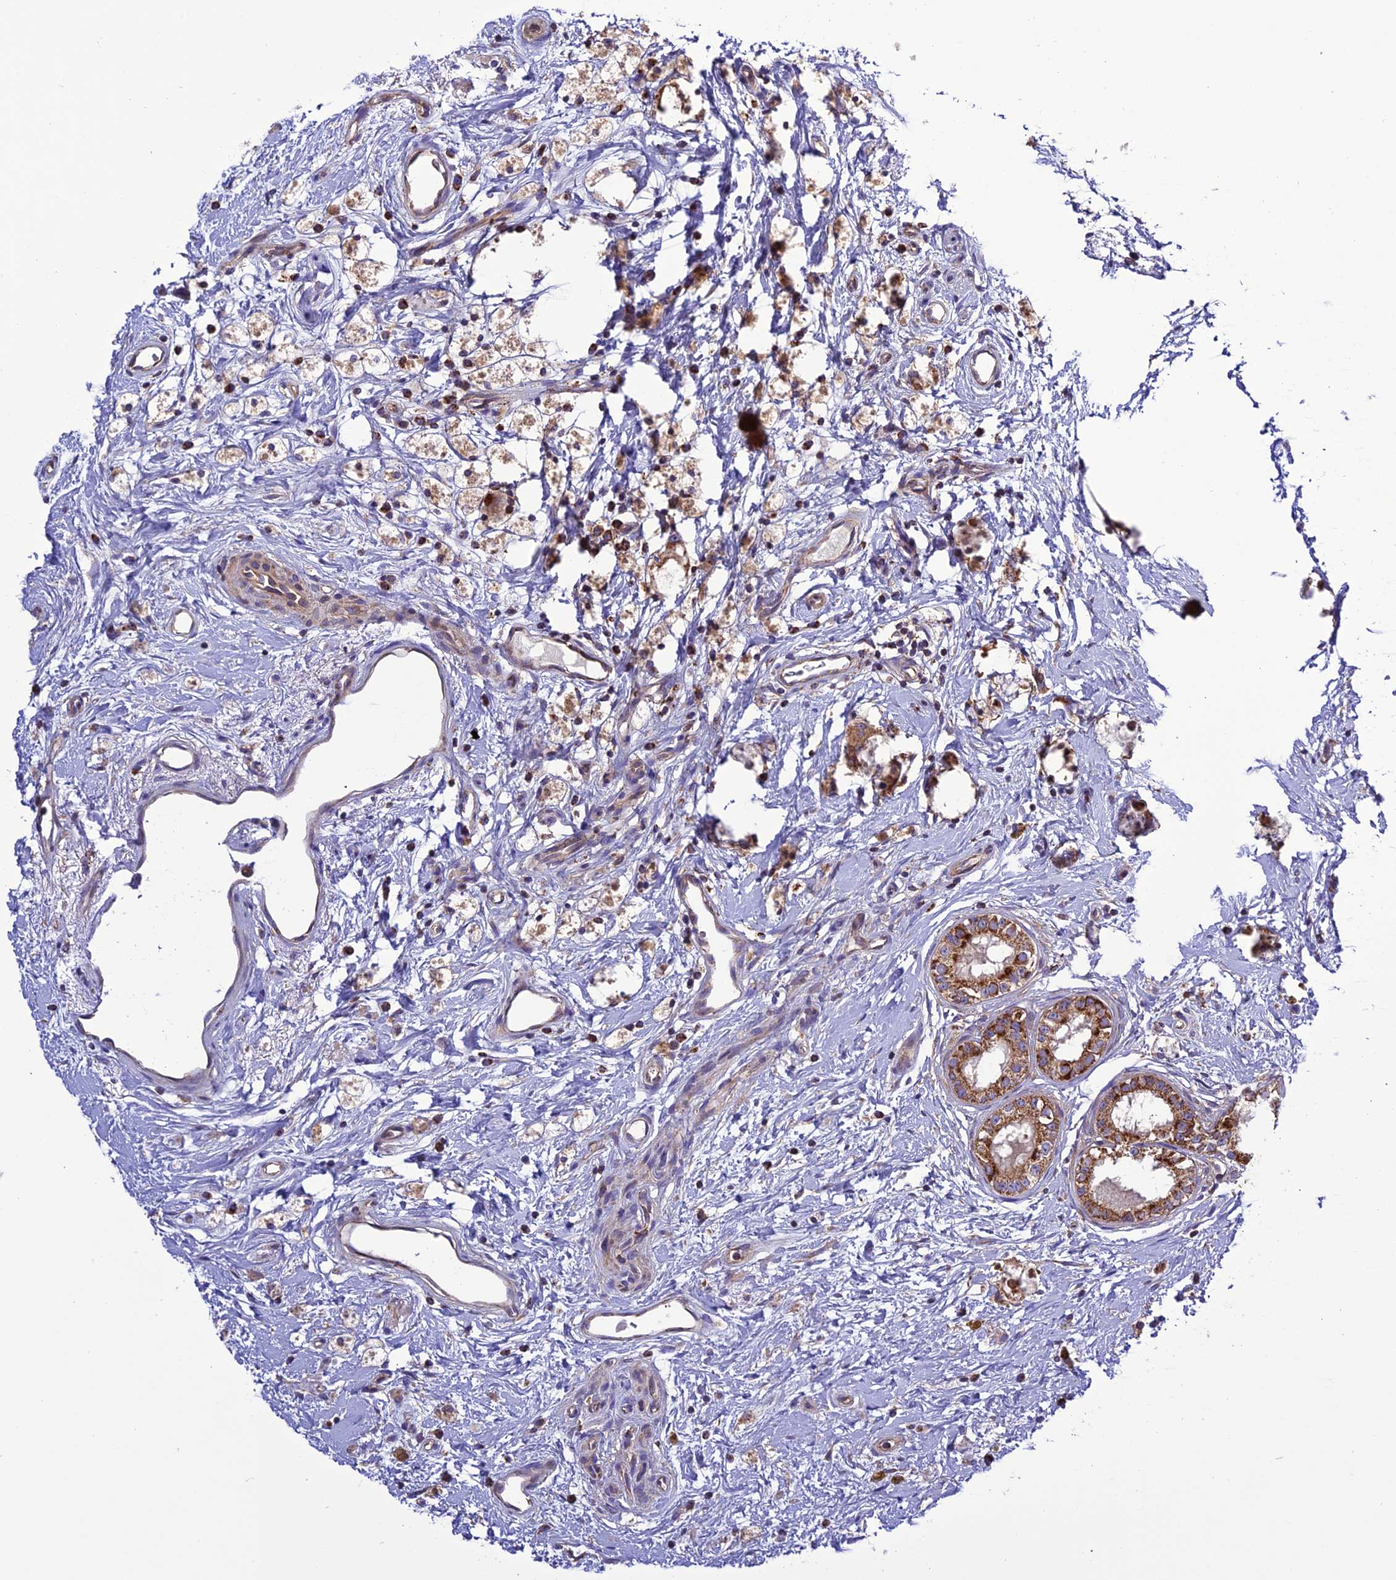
{"staining": {"intensity": "strong", "quantity": ">75%", "location": "cytoplasmic/membranous"}, "tissue": "epididymis", "cell_type": "Glandular cells", "image_type": "normal", "snomed": [{"axis": "morphology", "description": "Normal tissue, NOS"}, {"axis": "topography", "description": "Epididymis"}], "caption": "An immunohistochemistry histopathology image of benign tissue is shown. Protein staining in brown labels strong cytoplasmic/membranous positivity in epididymis within glandular cells.", "gene": "MRPS9", "patient": {"sex": "male", "age": 80}}